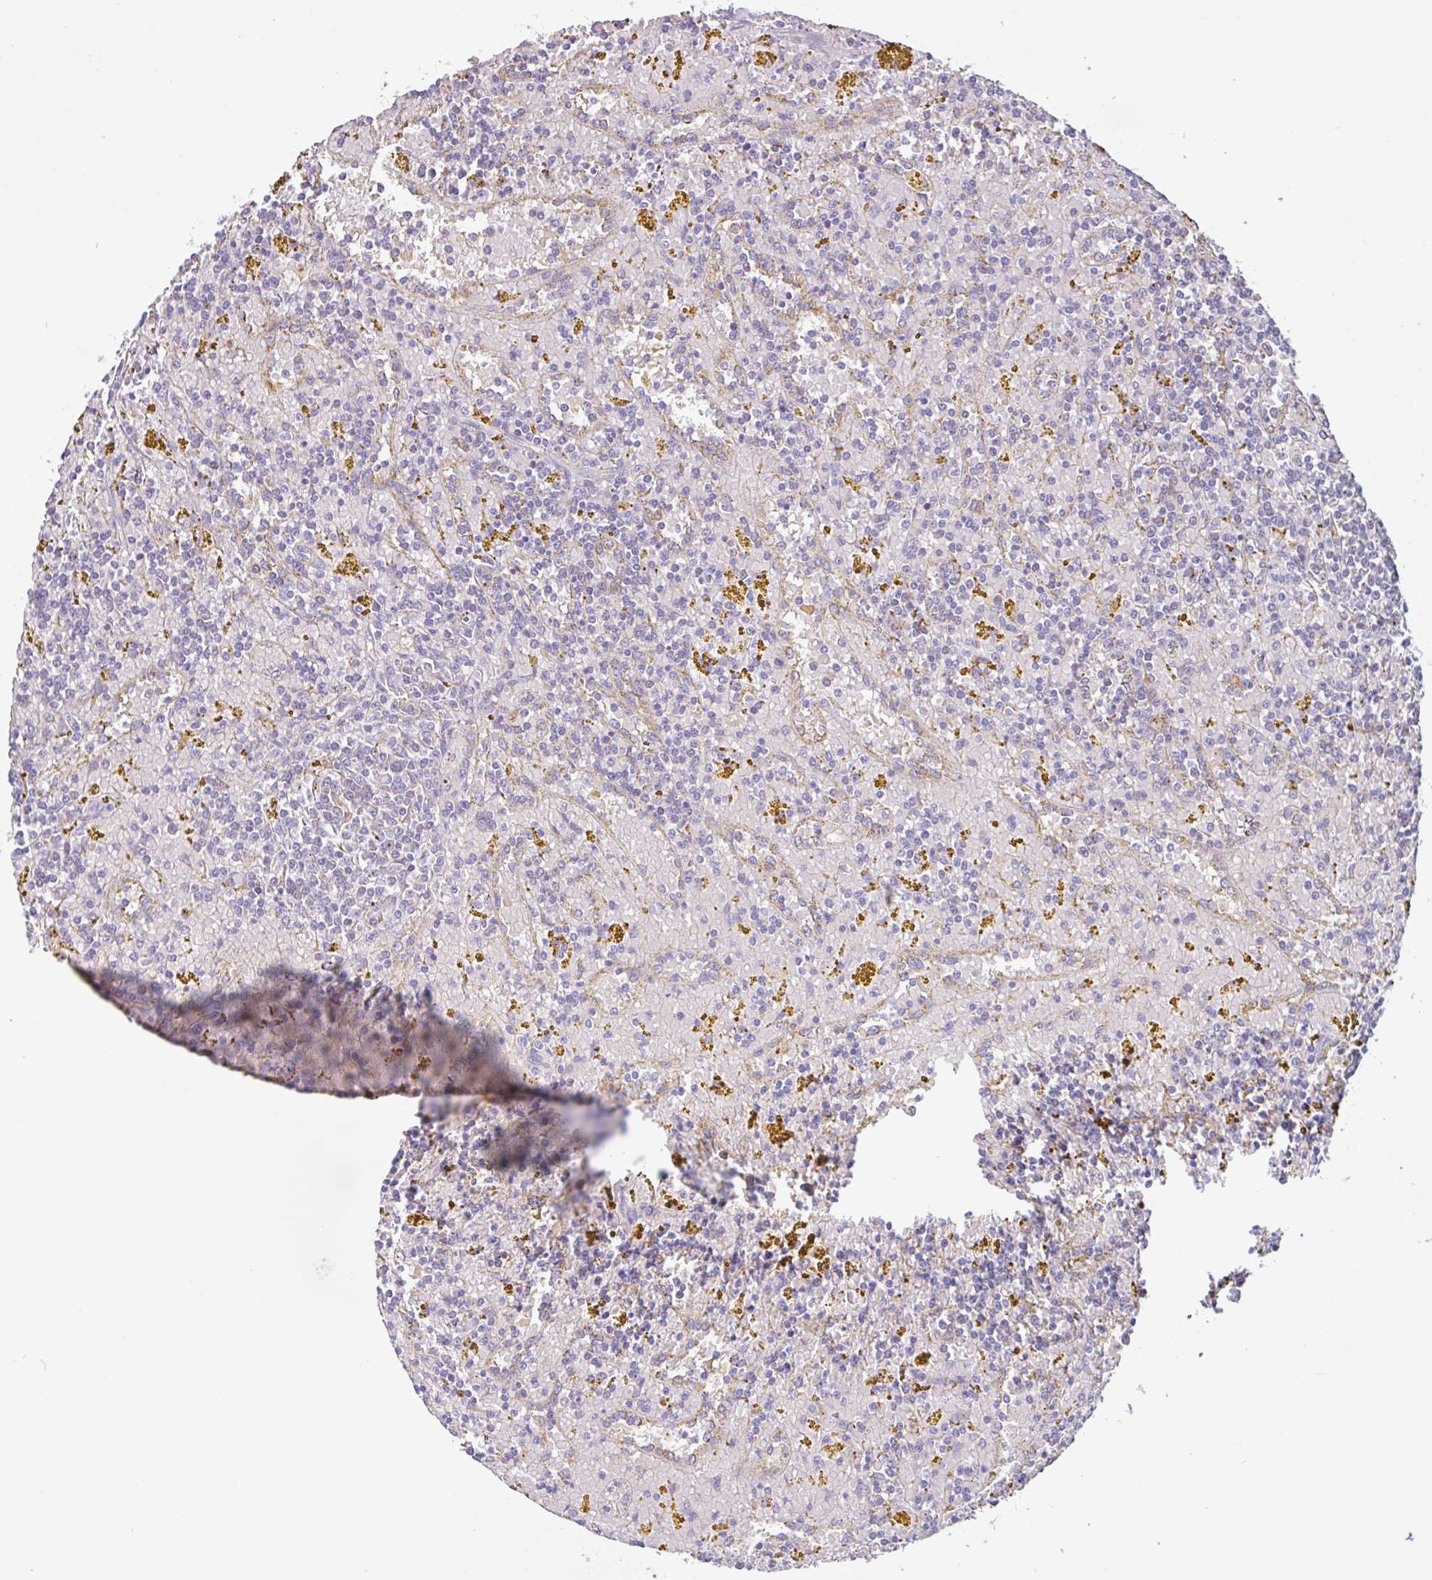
{"staining": {"intensity": "negative", "quantity": "none", "location": "none"}, "tissue": "lymphoma", "cell_type": "Tumor cells", "image_type": "cancer", "snomed": [{"axis": "morphology", "description": "Malignant lymphoma, non-Hodgkin's type, Low grade"}, {"axis": "topography", "description": "Spleen"}, {"axis": "topography", "description": "Lymph node"}], "caption": "Immunohistochemical staining of human malignant lymphoma, non-Hodgkin's type (low-grade) exhibits no significant positivity in tumor cells.", "gene": "DOK4", "patient": {"sex": "female", "age": 66}}